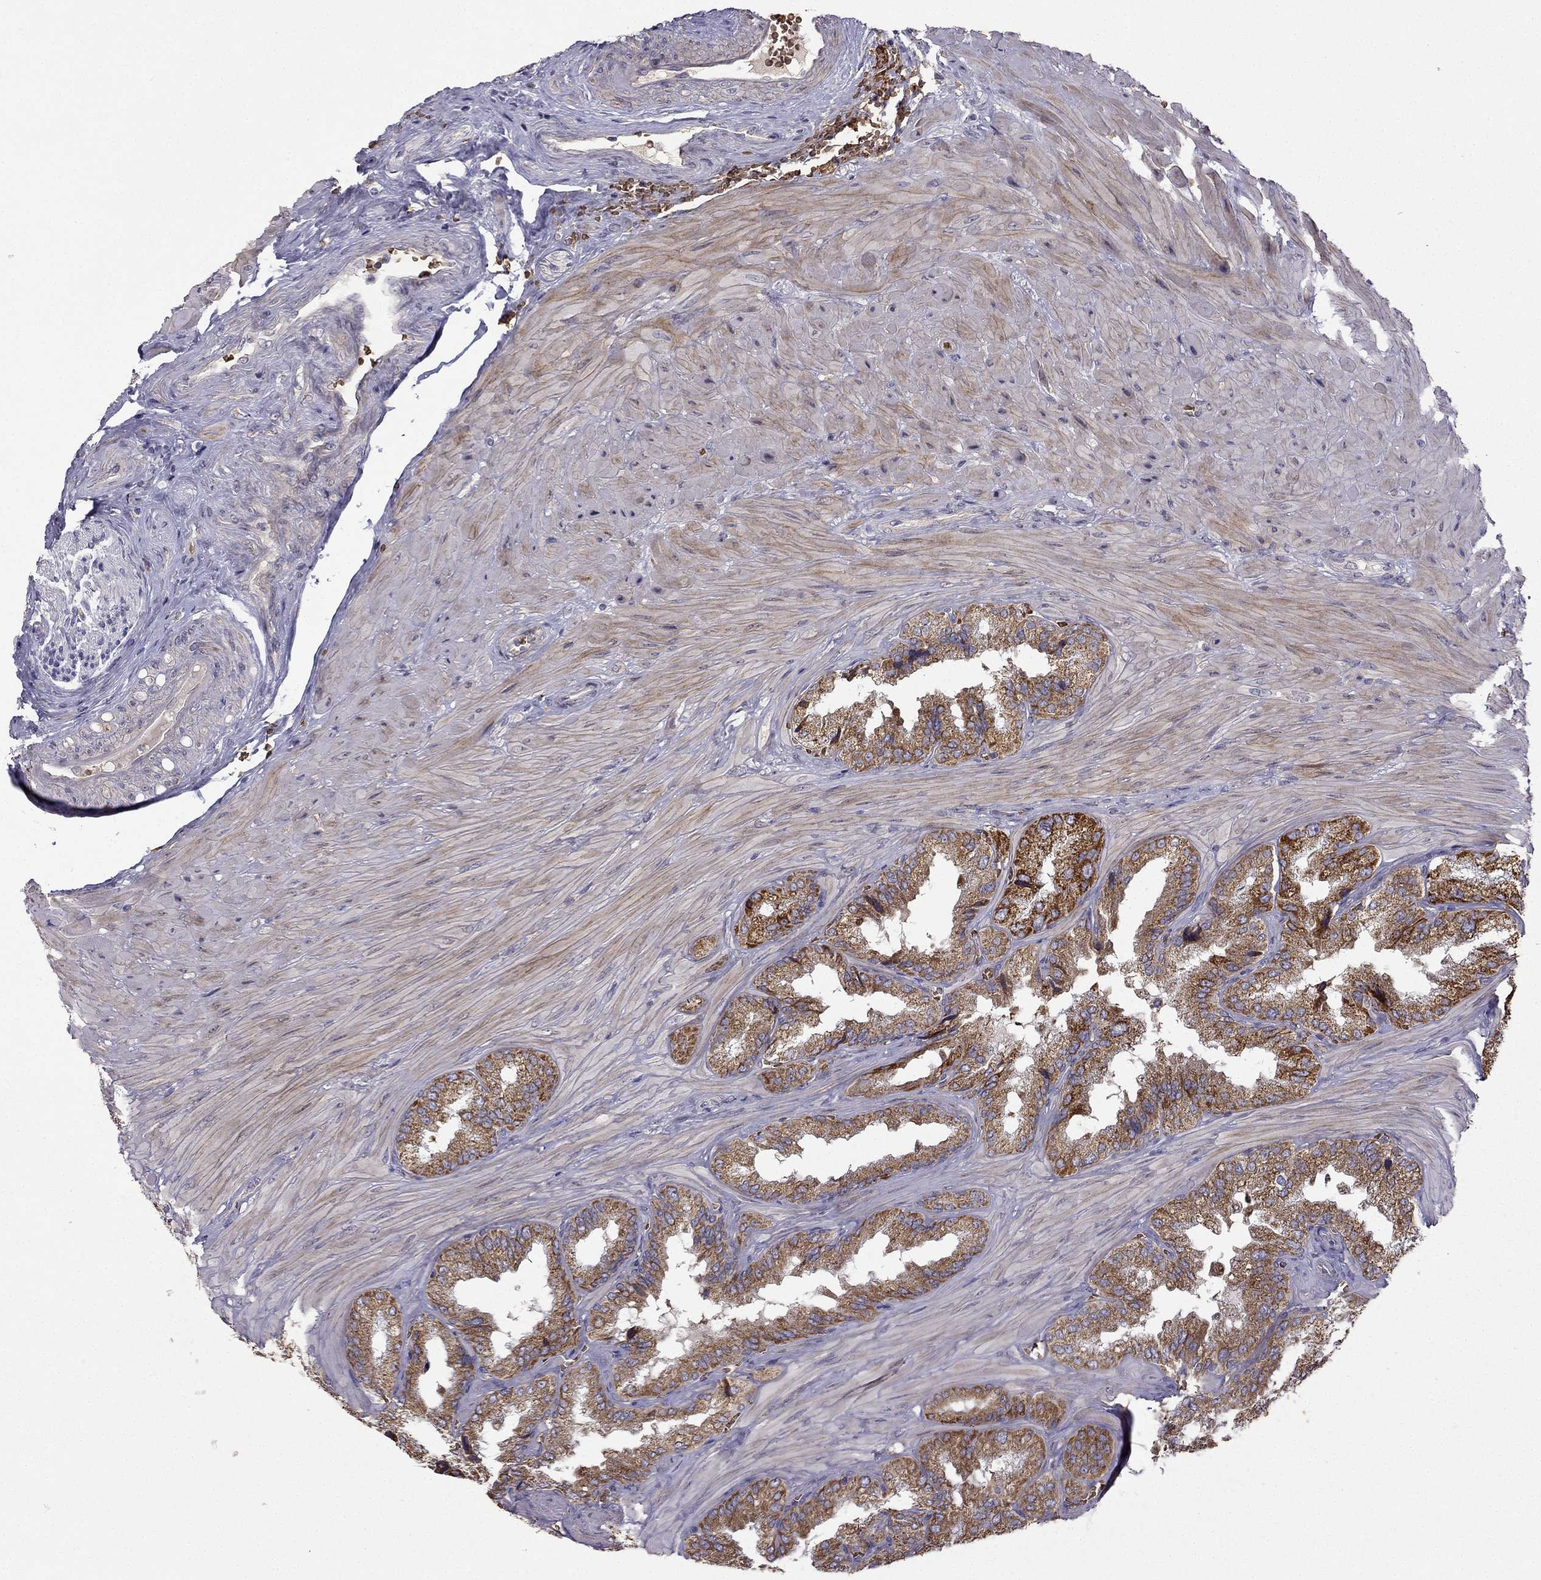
{"staining": {"intensity": "moderate", "quantity": ">75%", "location": "cytoplasmic/membranous"}, "tissue": "seminal vesicle", "cell_type": "Glandular cells", "image_type": "normal", "snomed": [{"axis": "morphology", "description": "Normal tissue, NOS"}, {"axis": "topography", "description": "Seminal veicle"}], "caption": "High-power microscopy captured an immunohistochemistry micrograph of benign seminal vesicle, revealing moderate cytoplasmic/membranous positivity in approximately >75% of glandular cells.", "gene": "B4GALT7", "patient": {"sex": "male", "age": 37}}